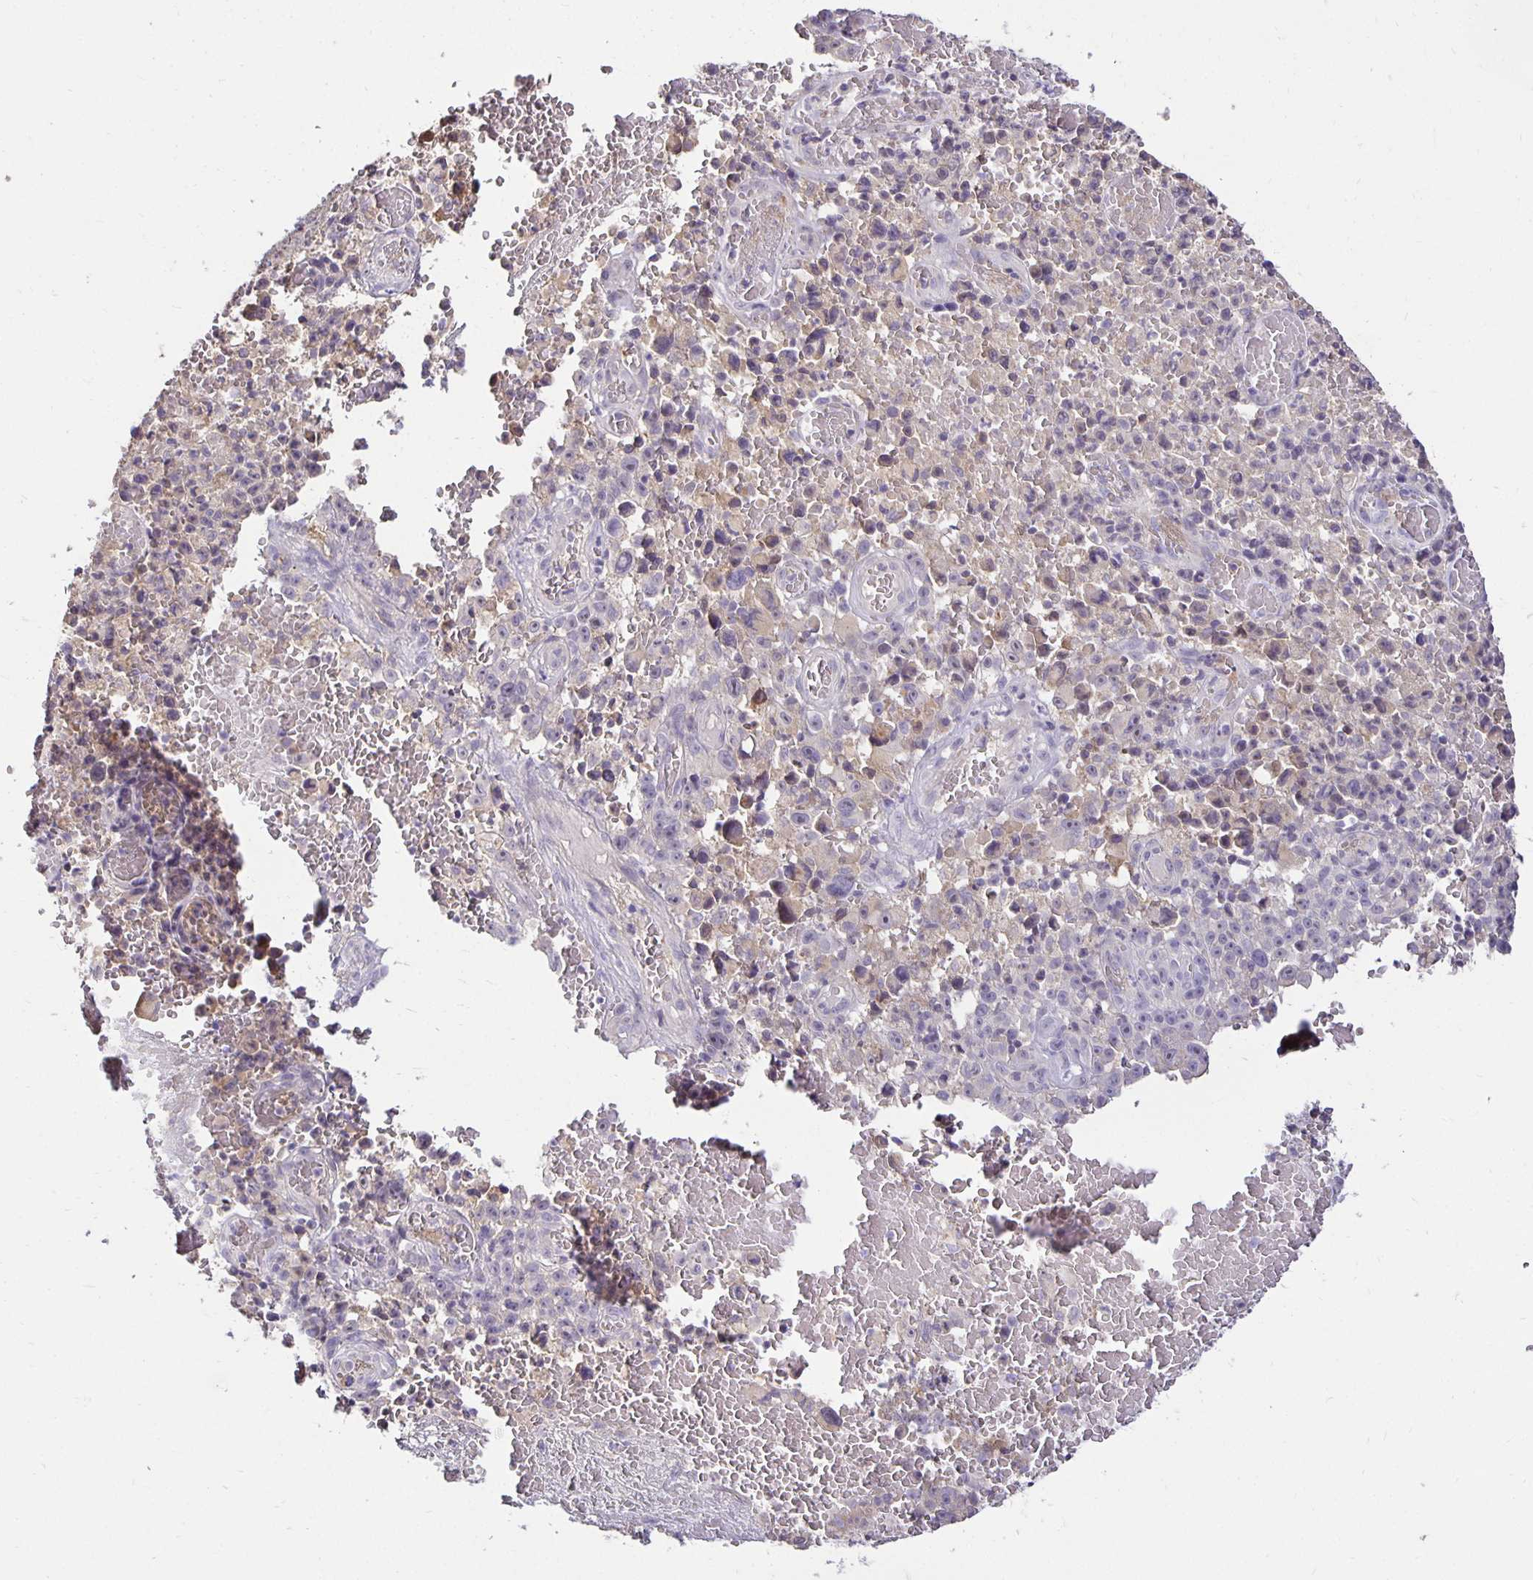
{"staining": {"intensity": "negative", "quantity": "none", "location": "none"}, "tissue": "melanoma", "cell_type": "Tumor cells", "image_type": "cancer", "snomed": [{"axis": "morphology", "description": "Malignant melanoma, NOS"}, {"axis": "topography", "description": "Skin"}], "caption": "Immunohistochemistry histopathology image of malignant melanoma stained for a protein (brown), which shows no expression in tumor cells. Brightfield microscopy of immunohistochemistry stained with DAB (3,3'-diaminobenzidine) (brown) and hematoxylin (blue), captured at high magnification.", "gene": "PNPLA3", "patient": {"sex": "female", "age": 82}}